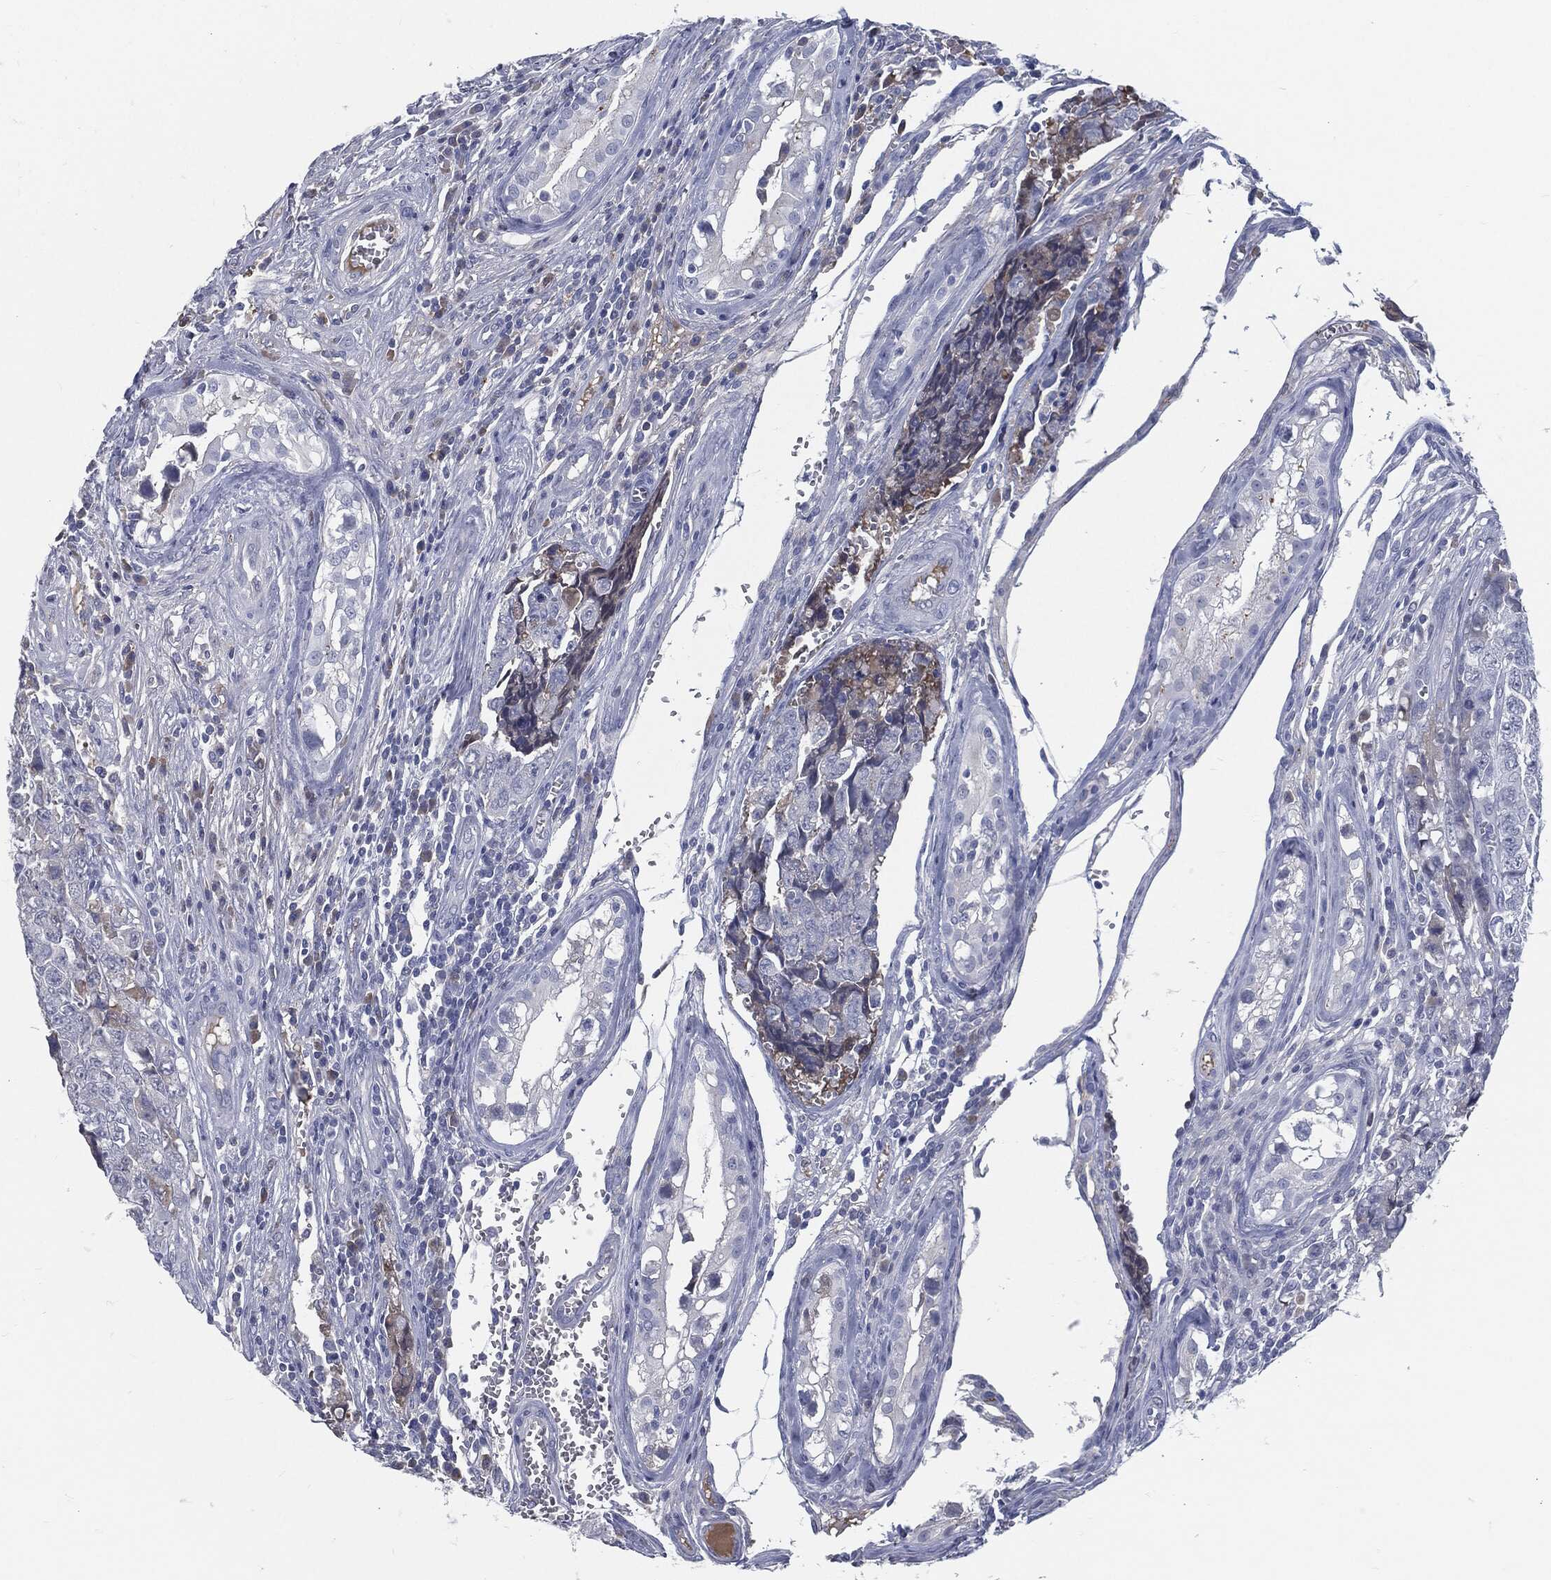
{"staining": {"intensity": "negative", "quantity": "none", "location": "none"}, "tissue": "testis cancer", "cell_type": "Tumor cells", "image_type": "cancer", "snomed": [{"axis": "morphology", "description": "Carcinoma, Embryonal, NOS"}, {"axis": "topography", "description": "Testis"}], "caption": "An immunohistochemistry histopathology image of testis cancer (embryonal carcinoma) is shown. There is no staining in tumor cells of testis cancer (embryonal carcinoma).", "gene": "MST1", "patient": {"sex": "male", "age": 23}}